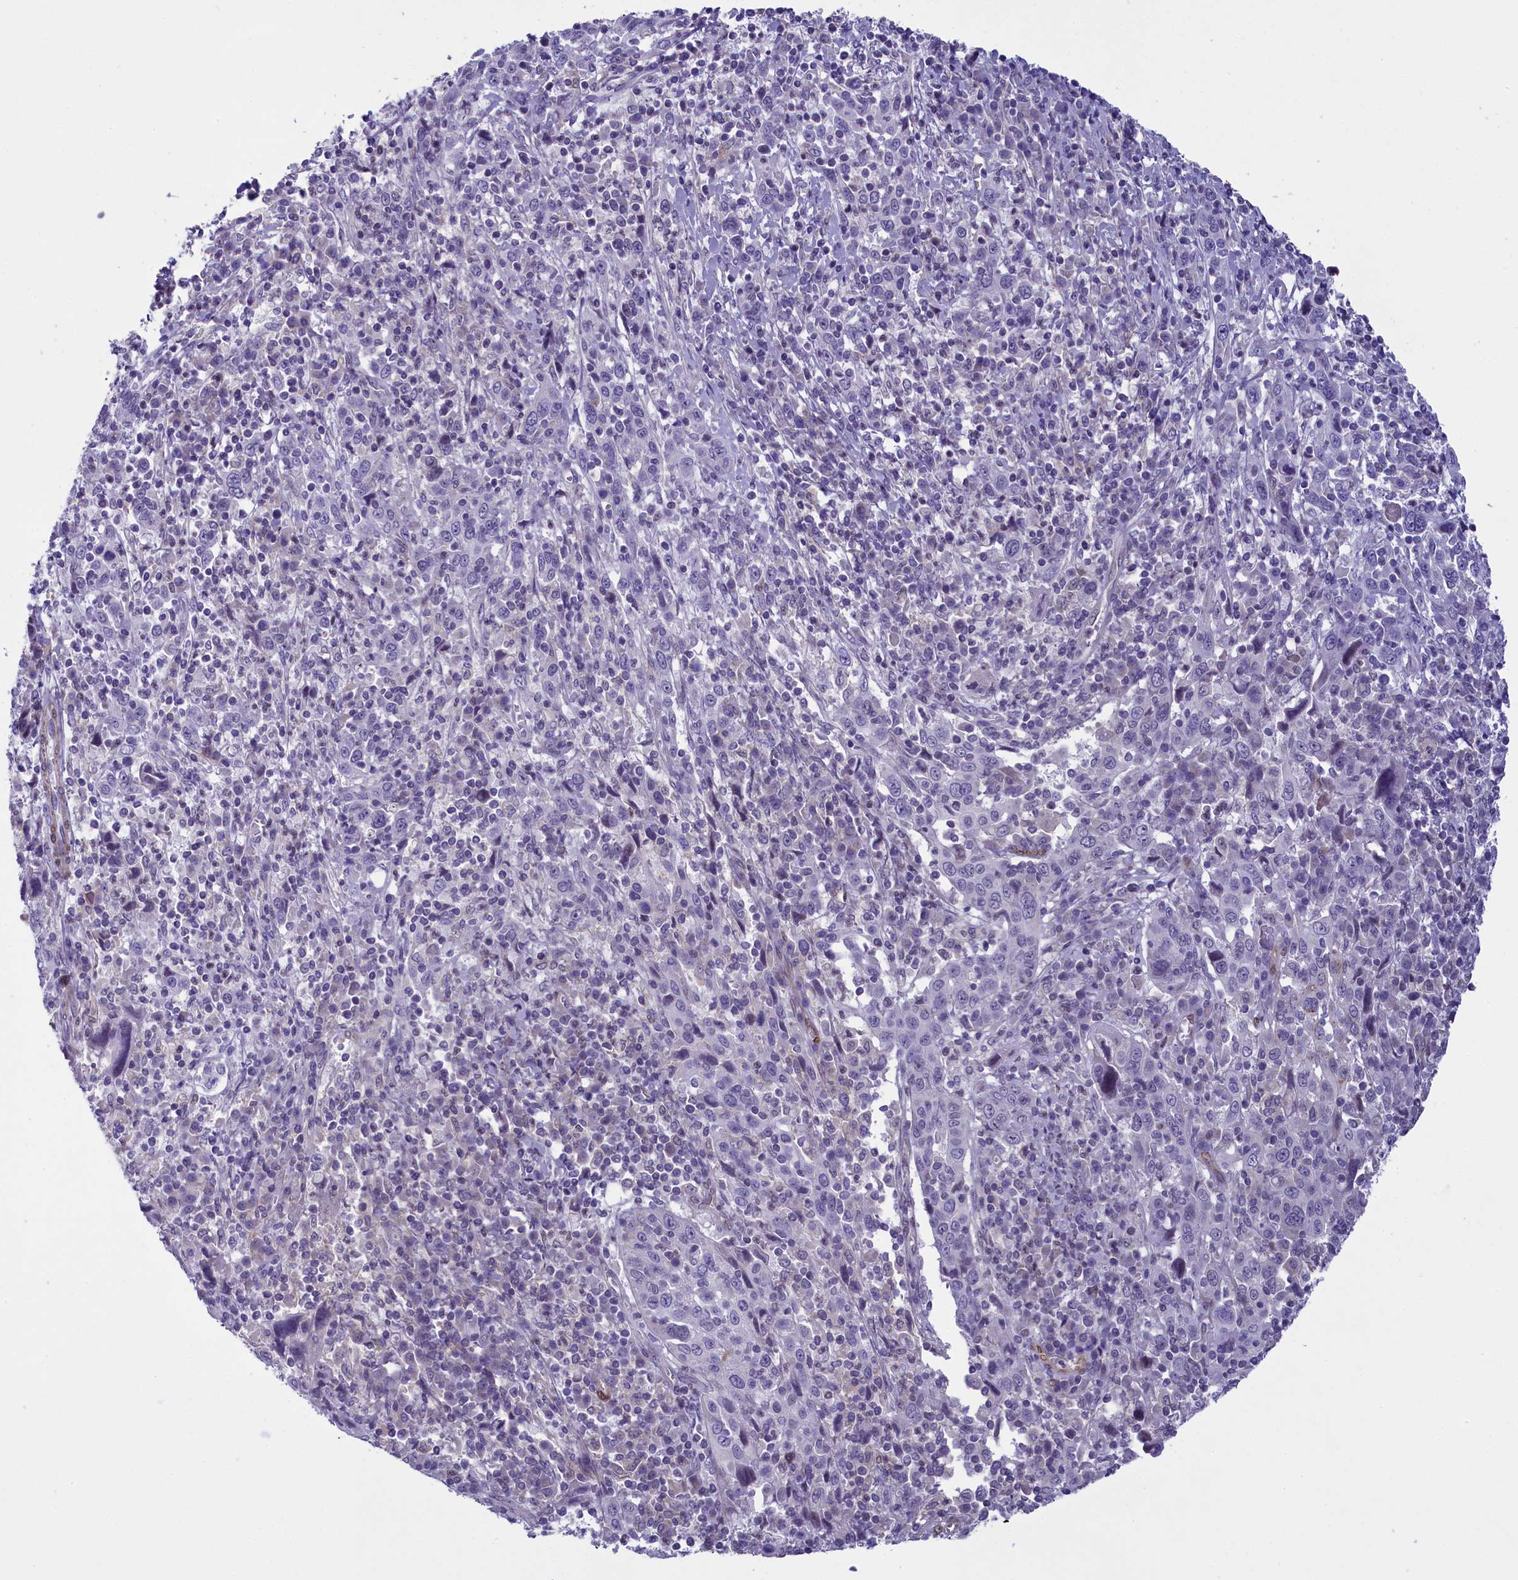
{"staining": {"intensity": "negative", "quantity": "none", "location": "none"}, "tissue": "cervical cancer", "cell_type": "Tumor cells", "image_type": "cancer", "snomed": [{"axis": "morphology", "description": "Squamous cell carcinoma, NOS"}, {"axis": "topography", "description": "Cervix"}], "caption": "DAB immunohistochemical staining of human cervical squamous cell carcinoma displays no significant positivity in tumor cells.", "gene": "IGSF6", "patient": {"sex": "female", "age": 46}}